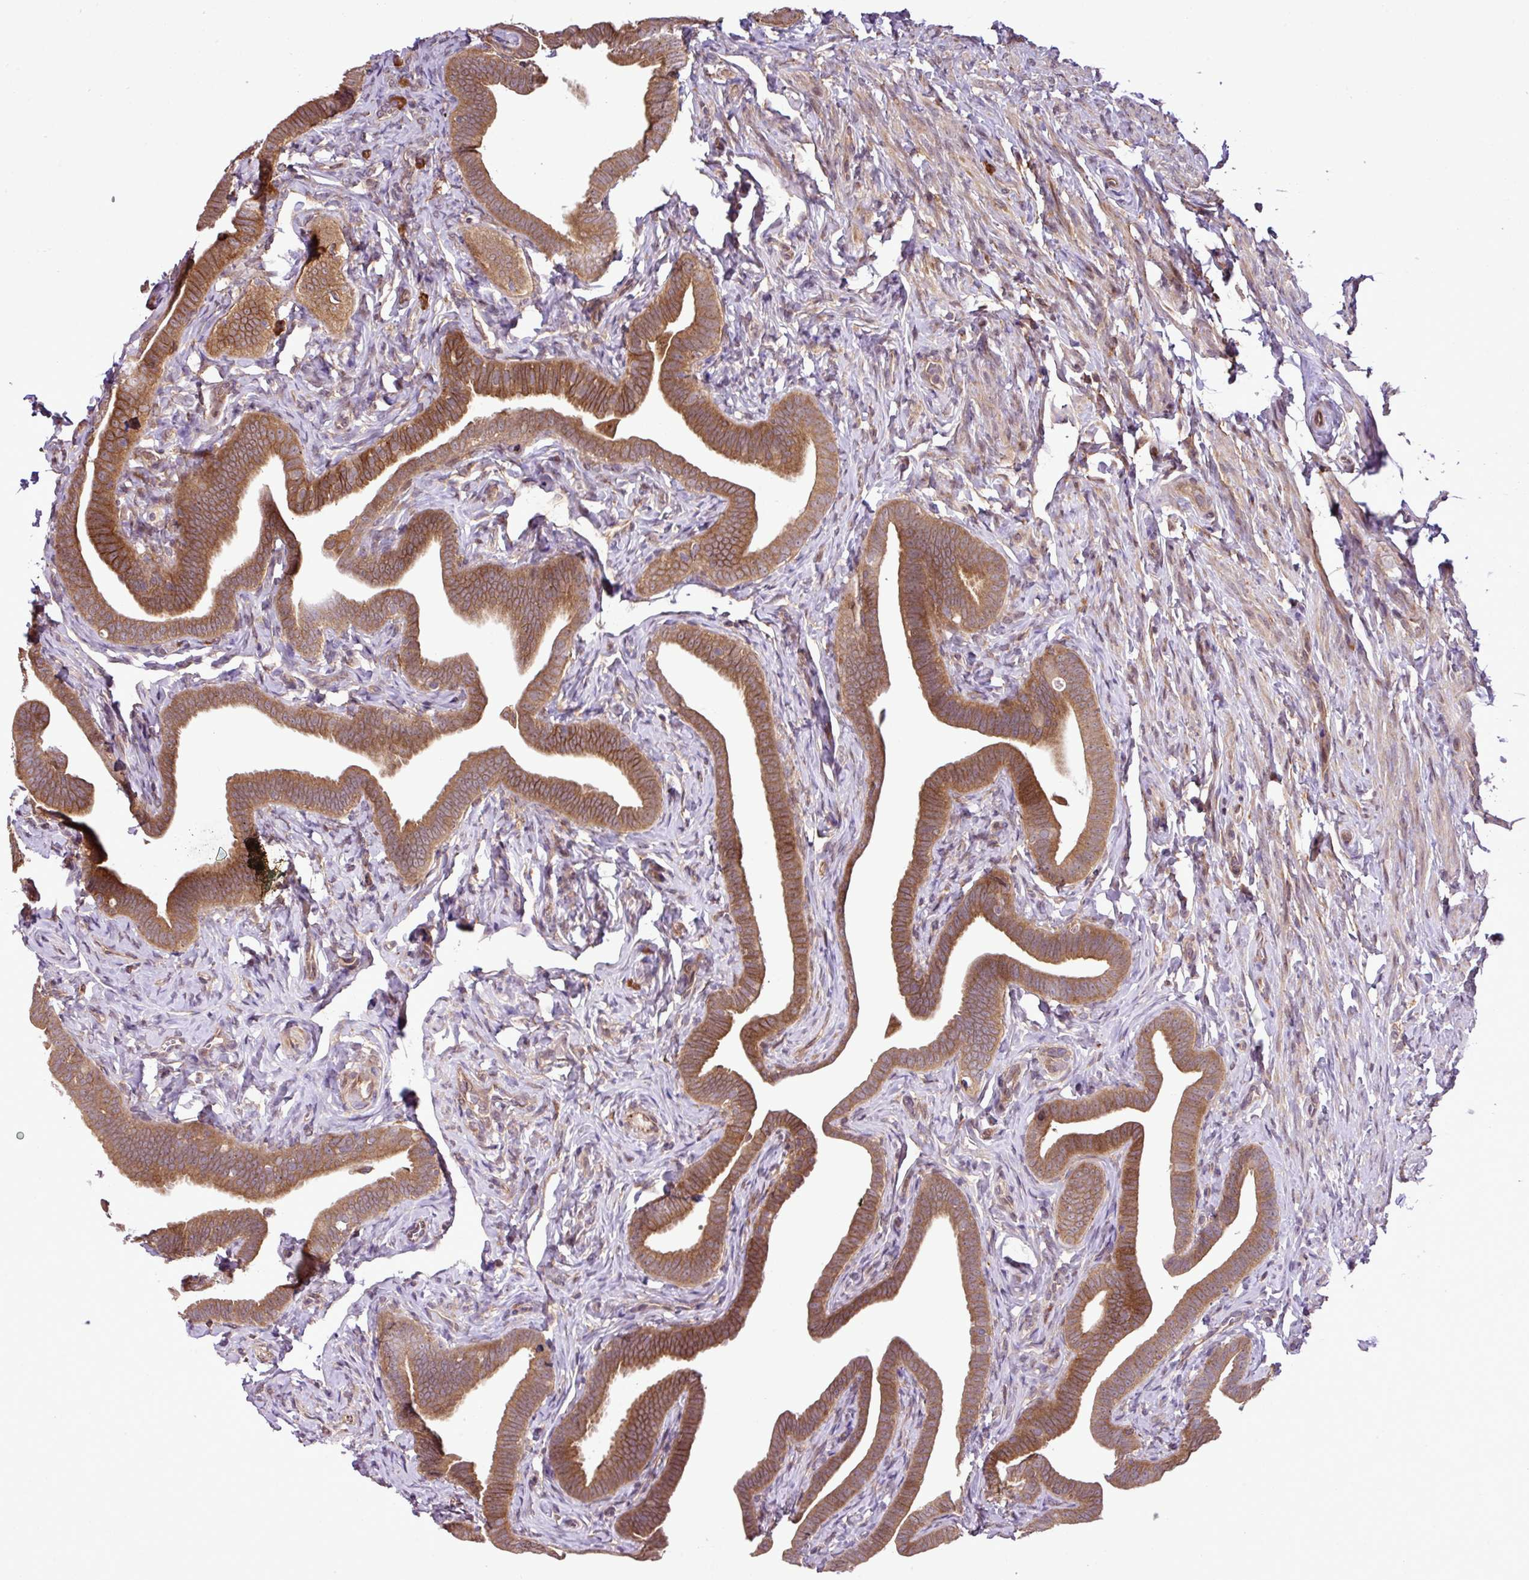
{"staining": {"intensity": "moderate", "quantity": ">75%", "location": "cytoplasmic/membranous"}, "tissue": "fallopian tube", "cell_type": "Glandular cells", "image_type": "normal", "snomed": [{"axis": "morphology", "description": "Normal tissue, NOS"}, {"axis": "topography", "description": "Fallopian tube"}], "caption": "Immunohistochemistry photomicrograph of unremarkable human fallopian tube stained for a protein (brown), which displays medium levels of moderate cytoplasmic/membranous staining in approximately >75% of glandular cells.", "gene": "DLGAP4", "patient": {"sex": "female", "age": 69}}